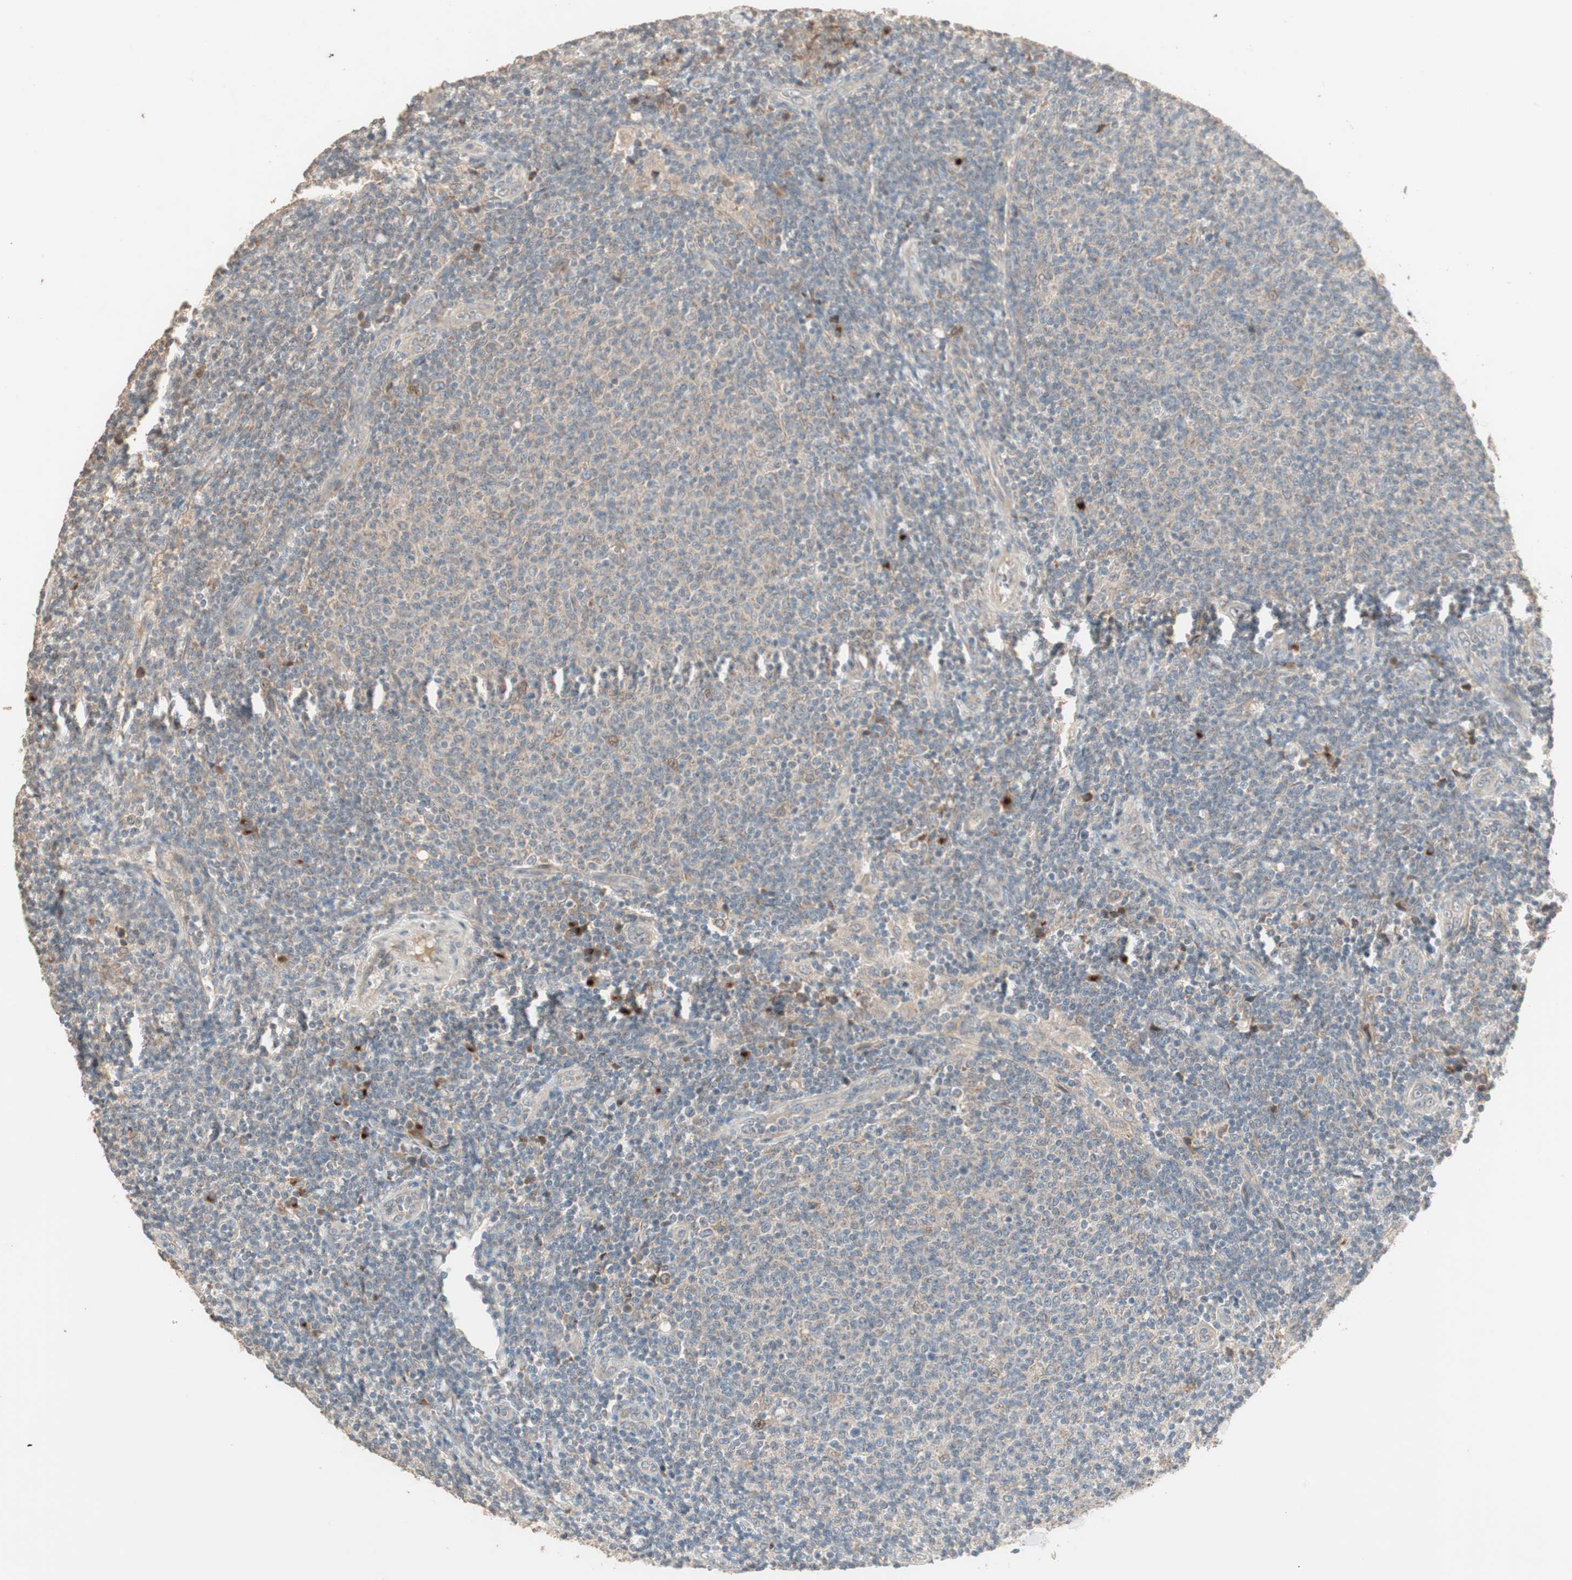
{"staining": {"intensity": "weak", "quantity": ">75%", "location": "cytoplasmic/membranous"}, "tissue": "lymphoma", "cell_type": "Tumor cells", "image_type": "cancer", "snomed": [{"axis": "morphology", "description": "Malignant lymphoma, non-Hodgkin's type, Low grade"}, {"axis": "topography", "description": "Lymph node"}], "caption": "An IHC micrograph of neoplastic tissue is shown. Protein staining in brown labels weak cytoplasmic/membranous positivity in malignant lymphoma, non-Hodgkin's type (low-grade) within tumor cells. (DAB (3,3'-diaminobenzidine) IHC with brightfield microscopy, high magnification).", "gene": "RARRES1", "patient": {"sex": "male", "age": 66}}